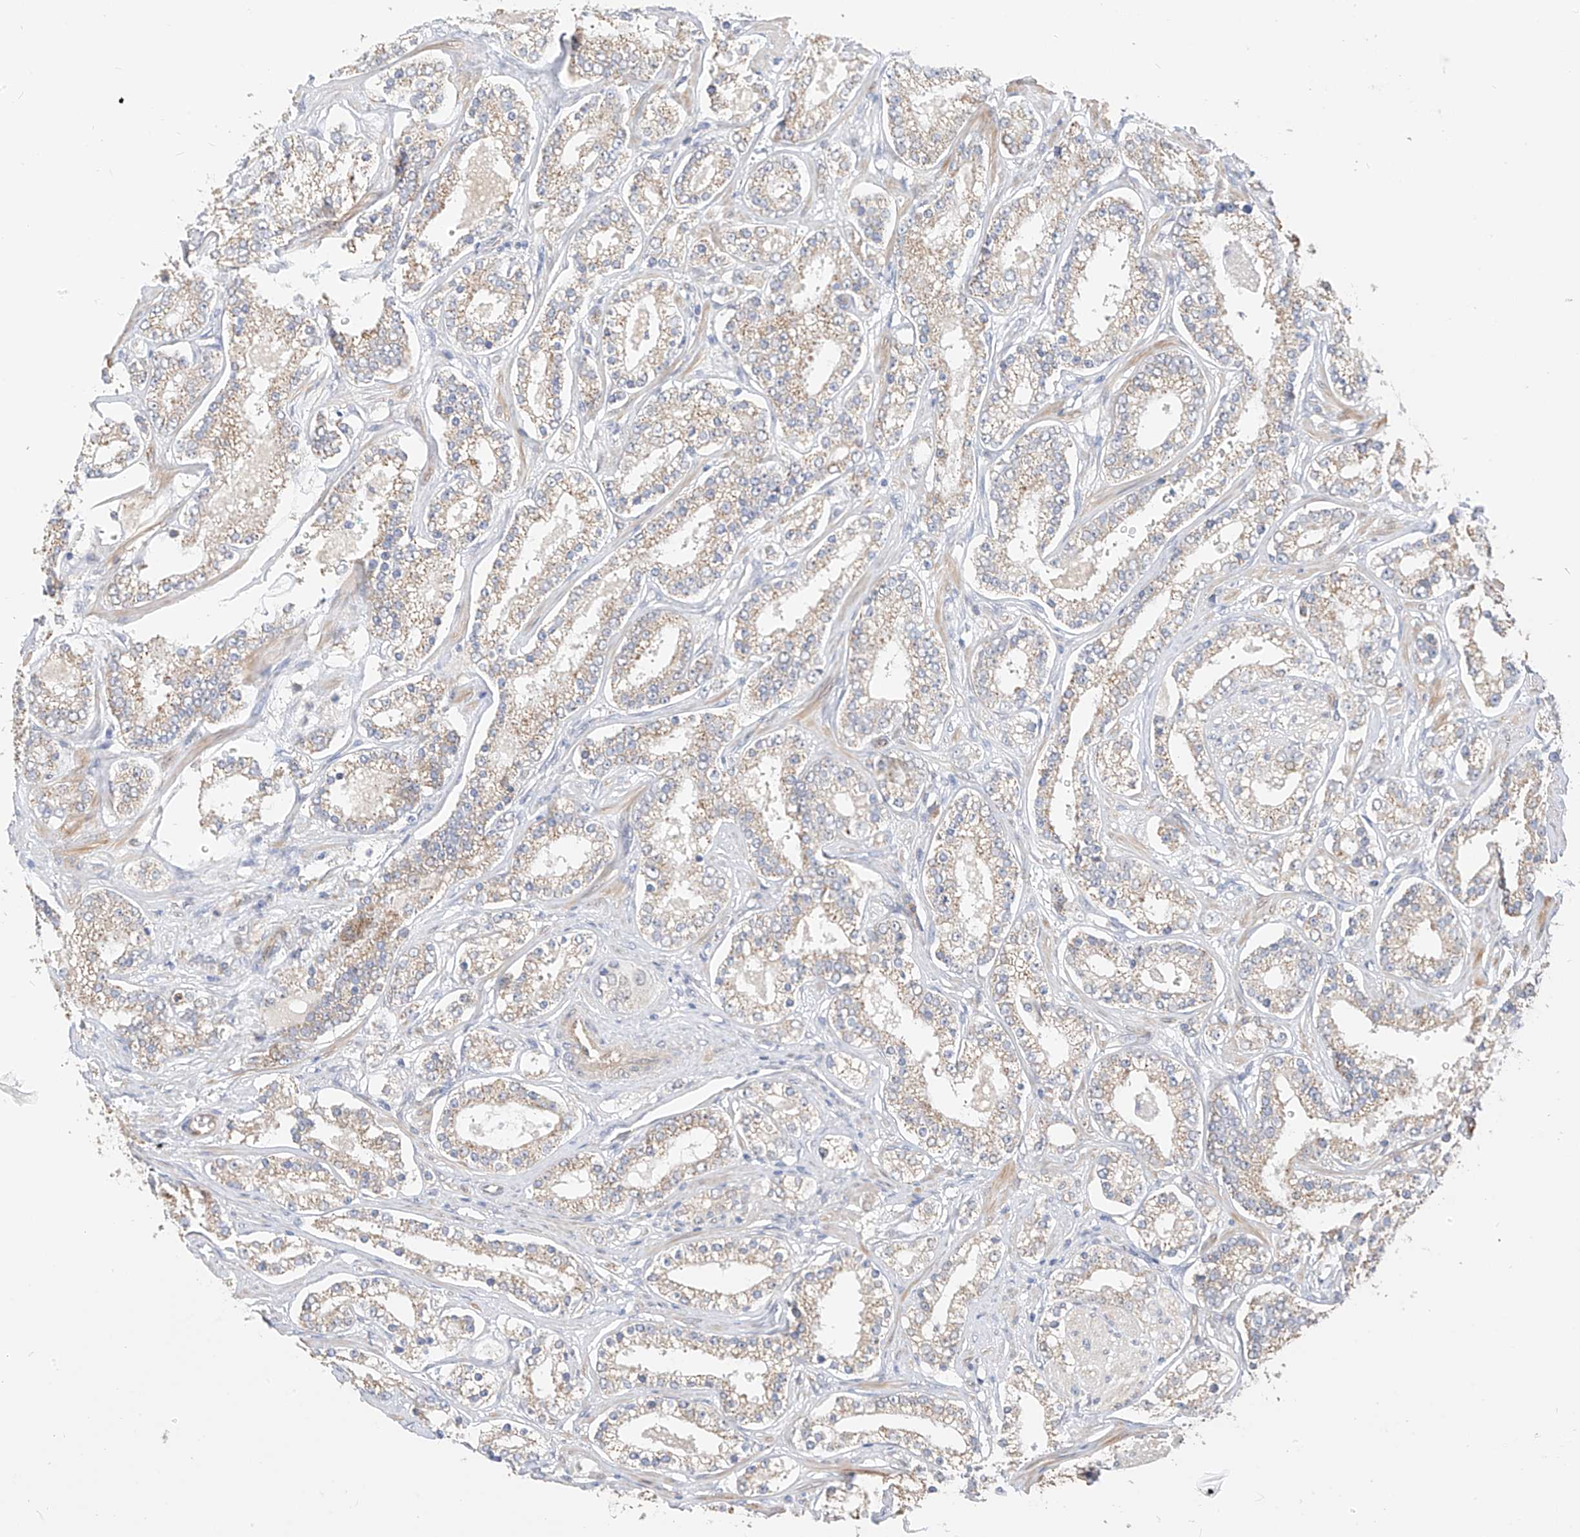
{"staining": {"intensity": "weak", "quantity": ">75%", "location": "cytoplasmic/membranous"}, "tissue": "prostate cancer", "cell_type": "Tumor cells", "image_type": "cancer", "snomed": [{"axis": "morphology", "description": "Normal tissue, NOS"}, {"axis": "morphology", "description": "Adenocarcinoma, High grade"}, {"axis": "topography", "description": "Prostate"}], "caption": "Protein staining by IHC exhibits weak cytoplasmic/membranous expression in approximately >75% of tumor cells in prostate cancer.", "gene": "PPA2", "patient": {"sex": "male", "age": 83}}